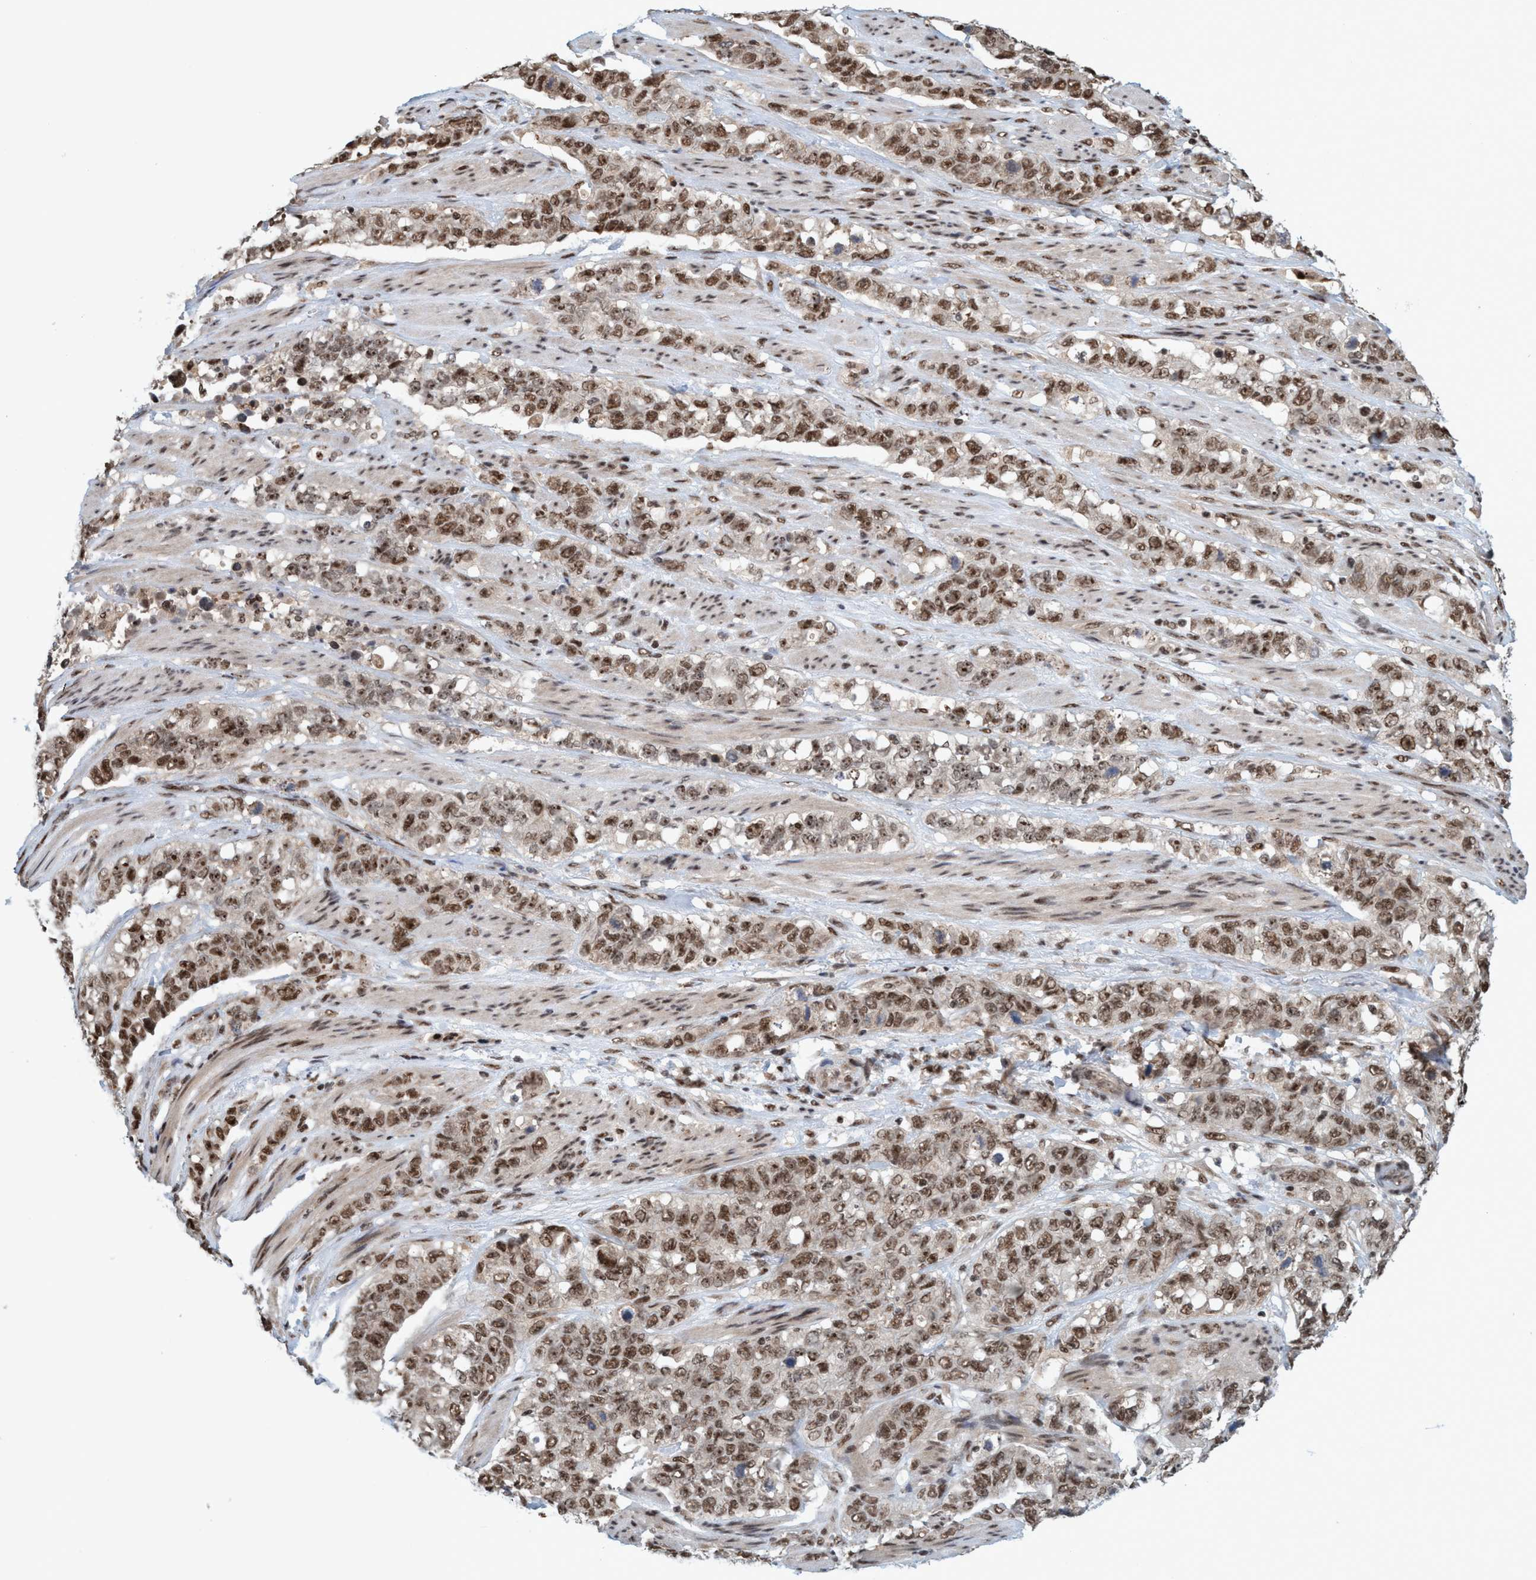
{"staining": {"intensity": "moderate", "quantity": ">75%", "location": "nuclear"}, "tissue": "stomach cancer", "cell_type": "Tumor cells", "image_type": "cancer", "snomed": [{"axis": "morphology", "description": "Adenocarcinoma, NOS"}, {"axis": "topography", "description": "Stomach"}], "caption": "The immunohistochemical stain highlights moderate nuclear staining in tumor cells of stomach adenocarcinoma tissue.", "gene": "SMCR8", "patient": {"sex": "male", "age": 48}}